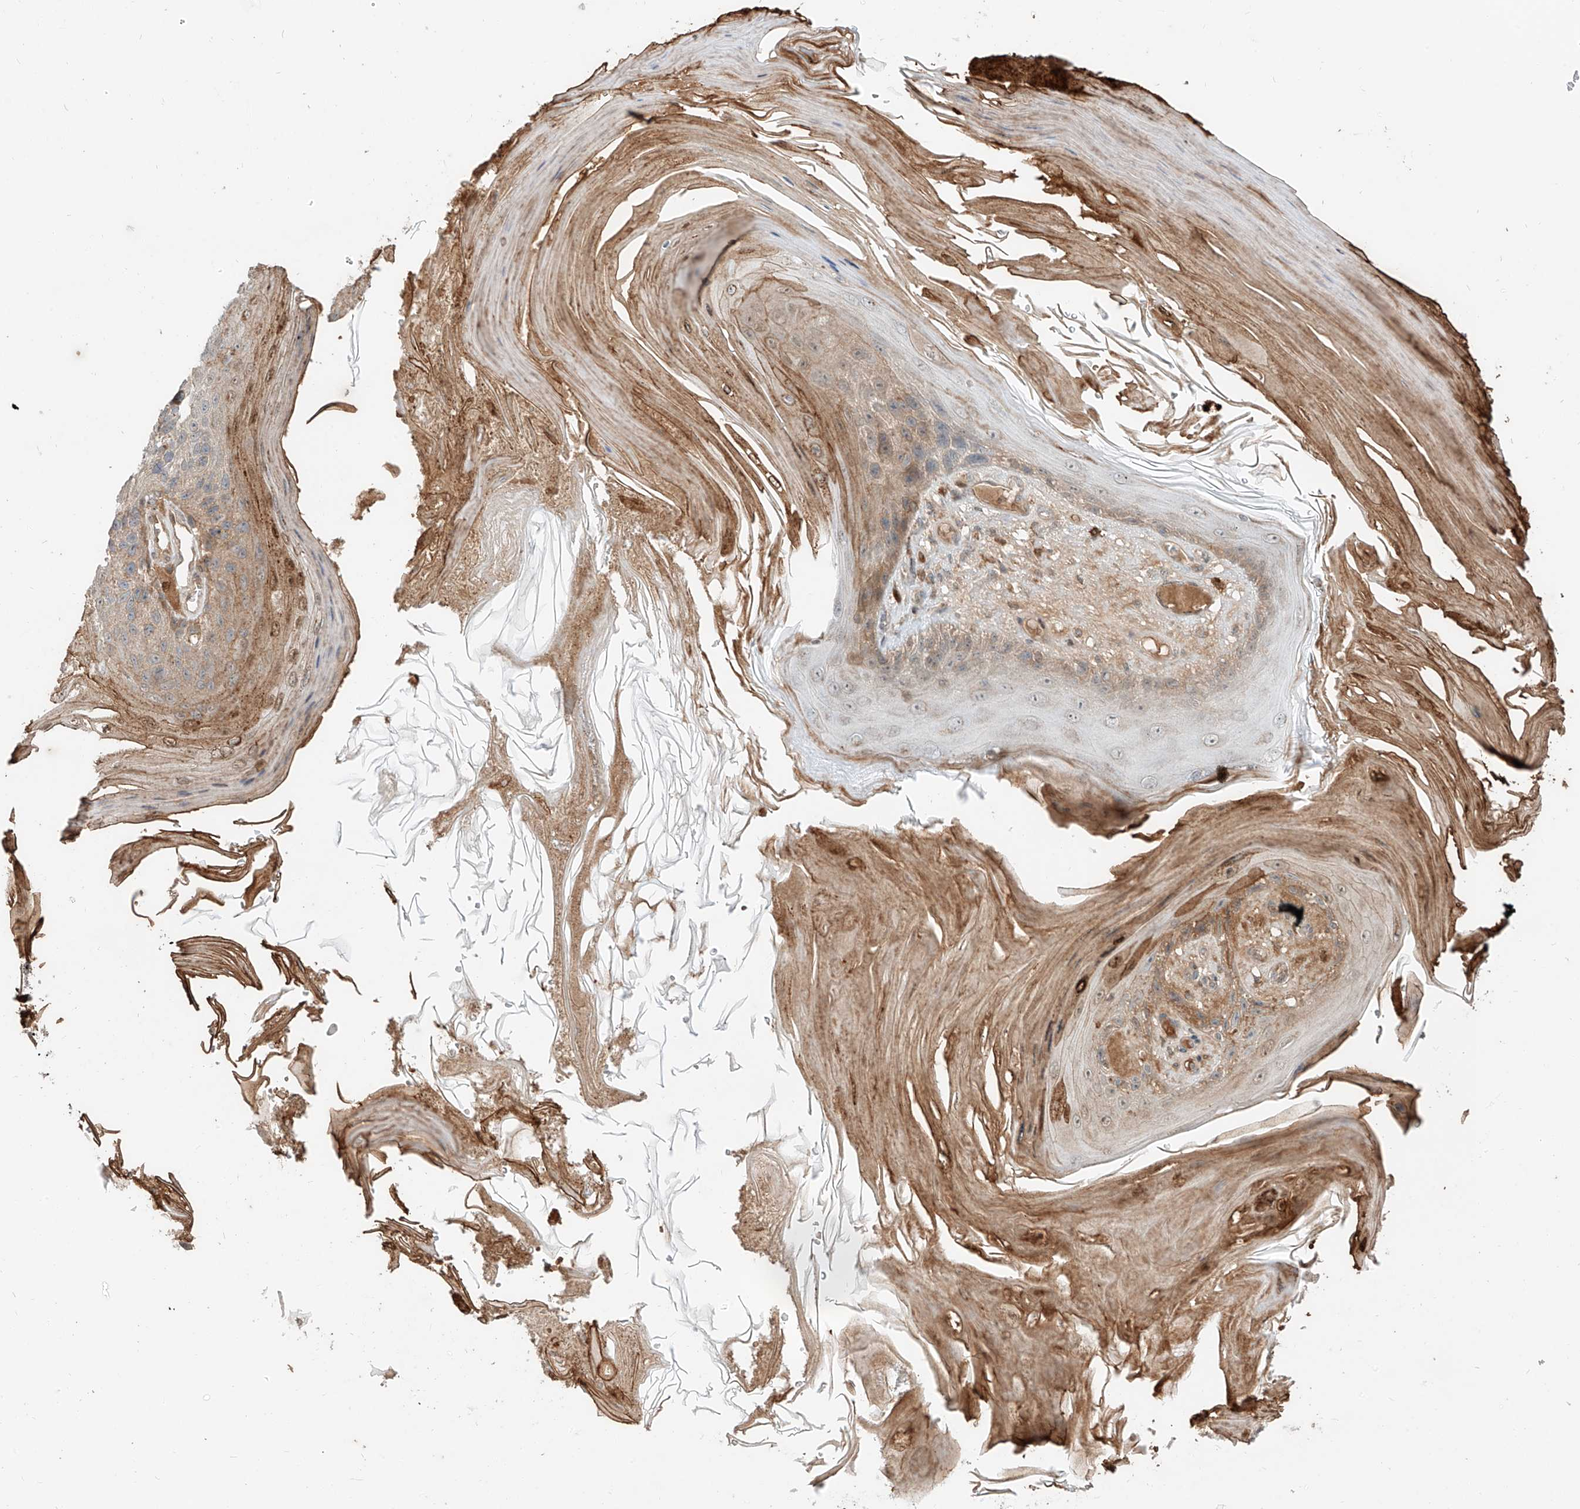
{"staining": {"intensity": "weak", "quantity": "<25%", "location": "cytoplasmic/membranous"}, "tissue": "skin cancer", "cell_type": "Tumor cells", "image_type": "cancer", "snomed": [{"axis": "morphology", "description": "Squamous cell carcinoma, NOS"}, {"axis": "topography", "description": "Skin"}], "caption": "Immunohistochemistry of skin cancer reveals no staining in tumor cells.", "gene": "CEP162", "patient": {"sex": "female", "age": 88}}